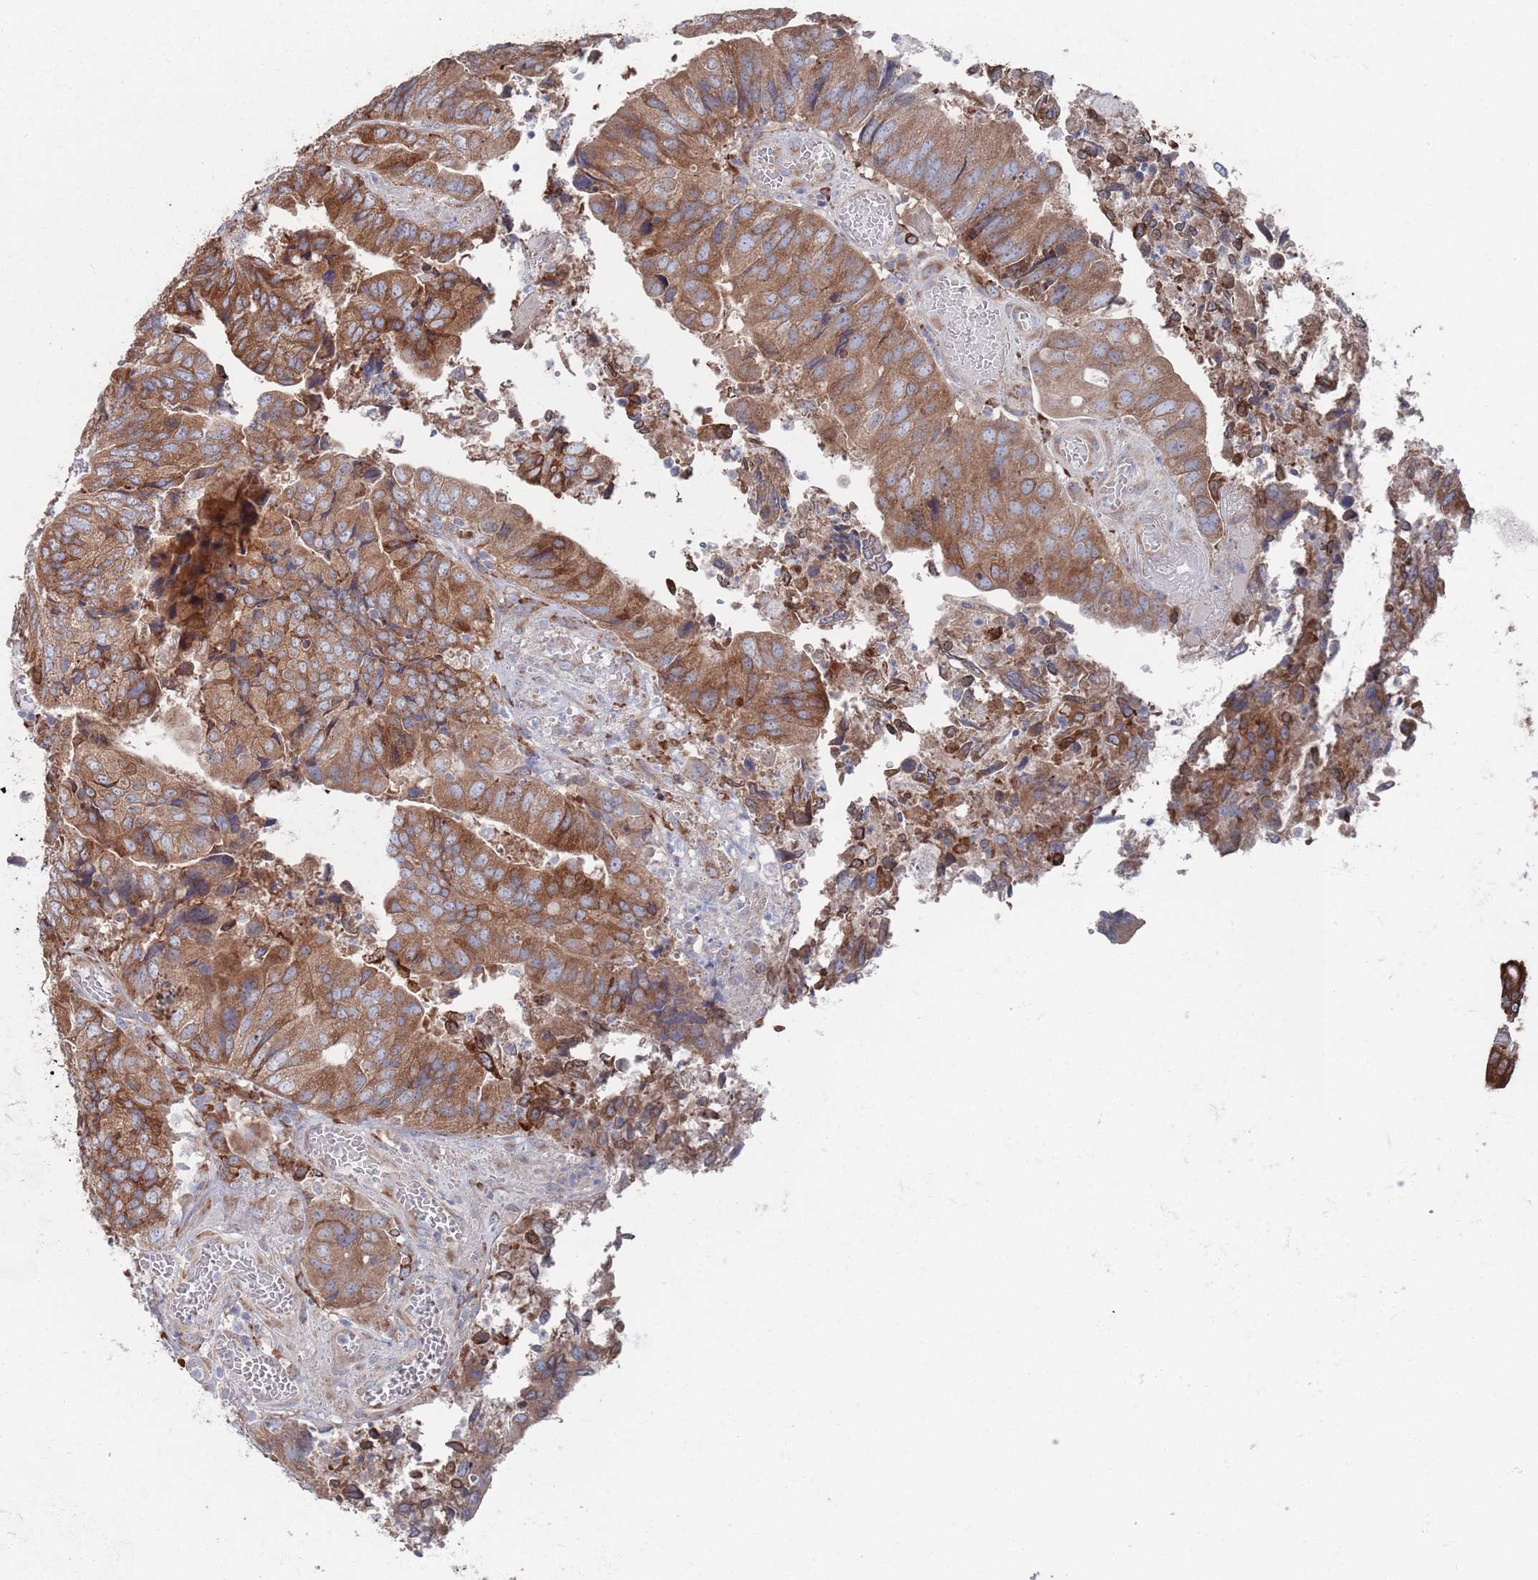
{"staining": {"intensity": "strong", "quantity": ">75%", "location": "cytoplasmic/membranous"}, "tissue": "colorectal cancer", "cell_type": "Tumor cells", "image_type": "cancer", "snomed": [{"axis": "morphology", "description": "Adenocarcinoma, NOS"}, {"axis": "topography", "description": "Colon"}], "caption": "Colorectal cancer stained with IHC reveals strong cytoplasmic/membranous expression in about >75% of tumor cells.", "gene": "CCDC106", "patient": {"sex": "female", "age": 67}}